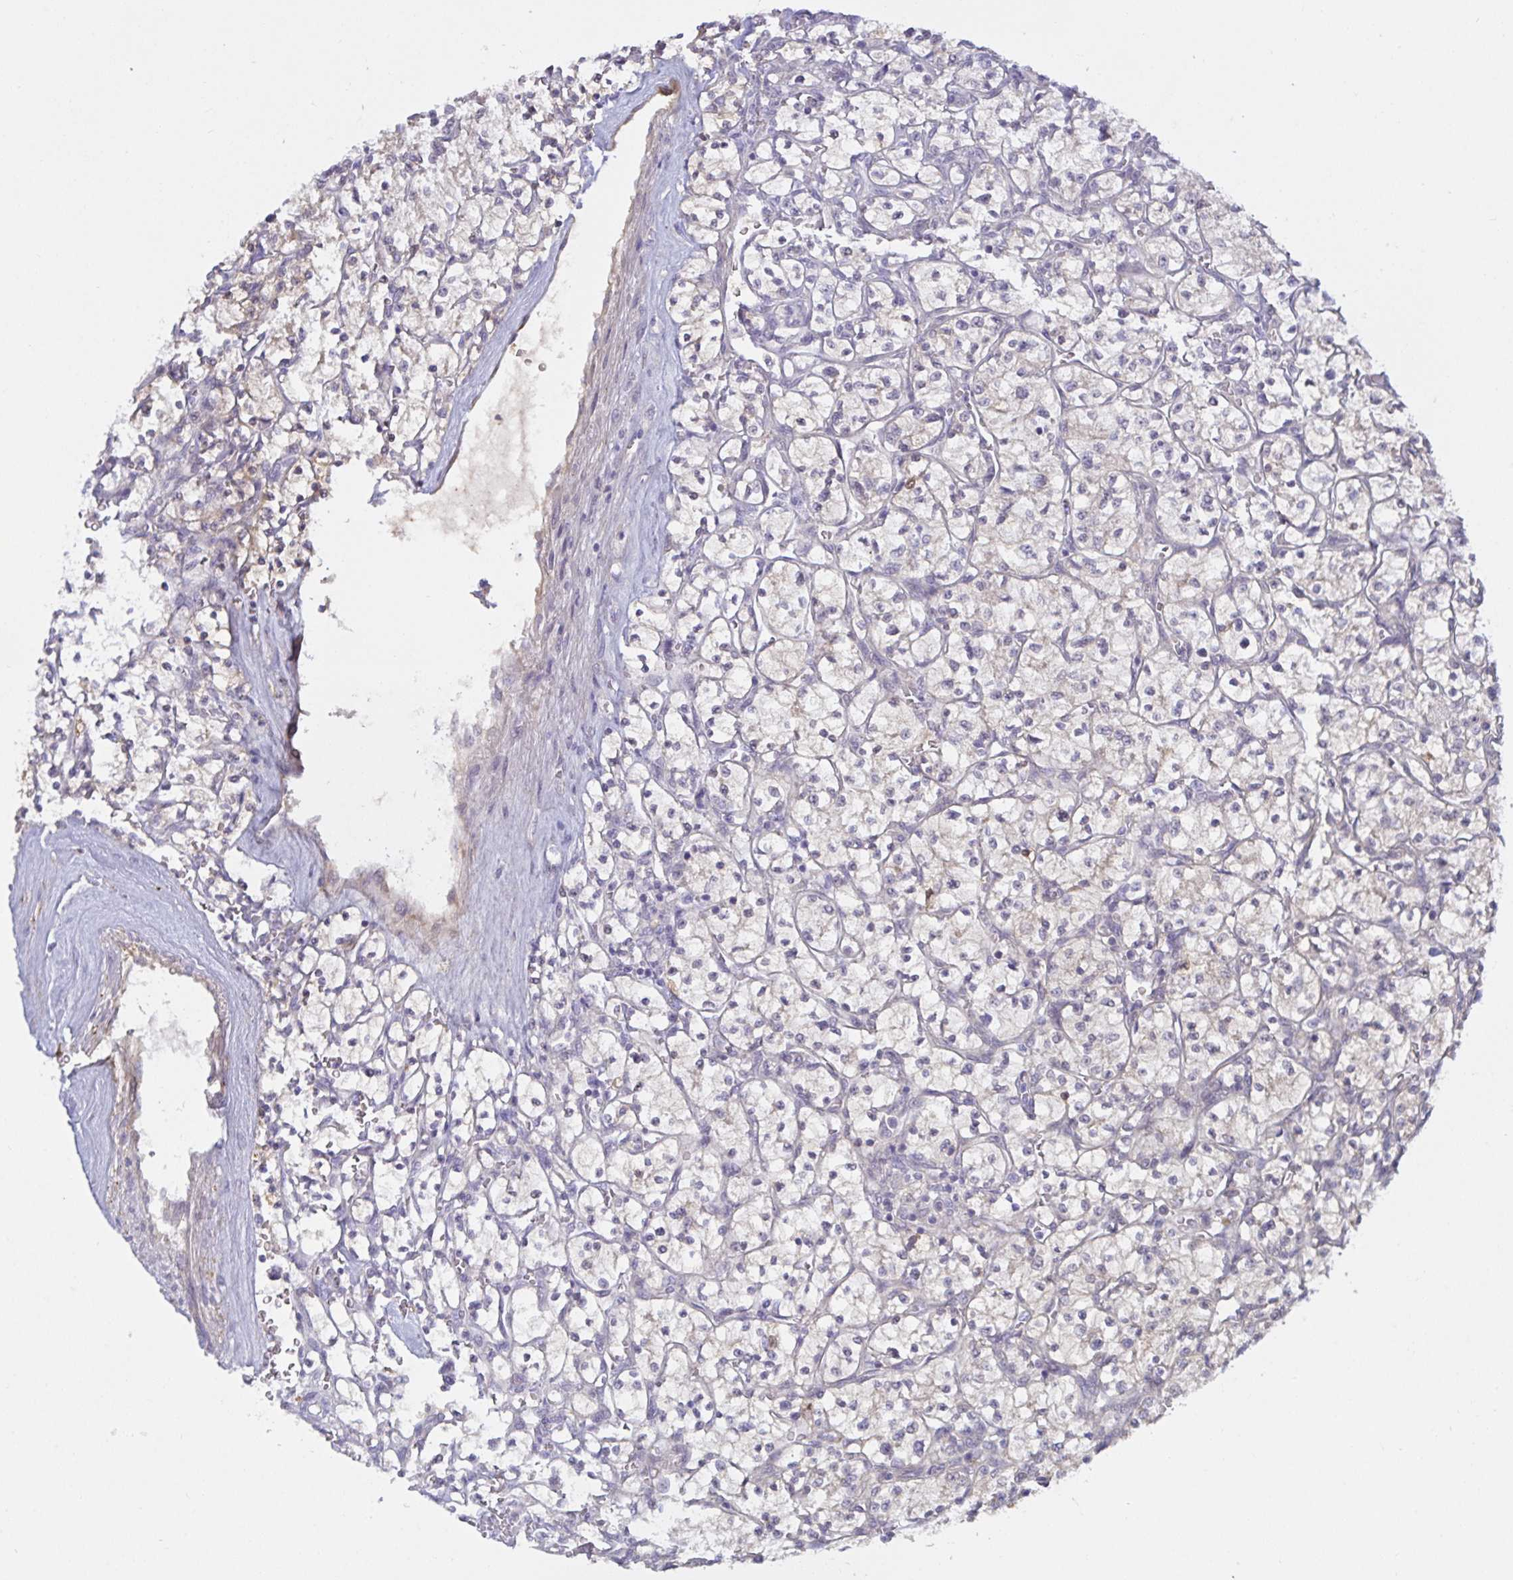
{"staining": {"intensity": "negative", "quantity": "none", "location": "none"}, "tissue": "renal cancer", "cell_type": "Tumor cells", "image_type": "cancer", "snomed": [{"axis": "morphology", "description": "Adenocarcinoma, NOS"}, {"axis": "topography", "description": "Kidney"}], "caption": "Immunohistochemical staining of human adenocarcinoma (renal) exhibits no significant positivity in tumor cells.", "gene": "MON2", "patient": {"sex": "female", "age": 64}}